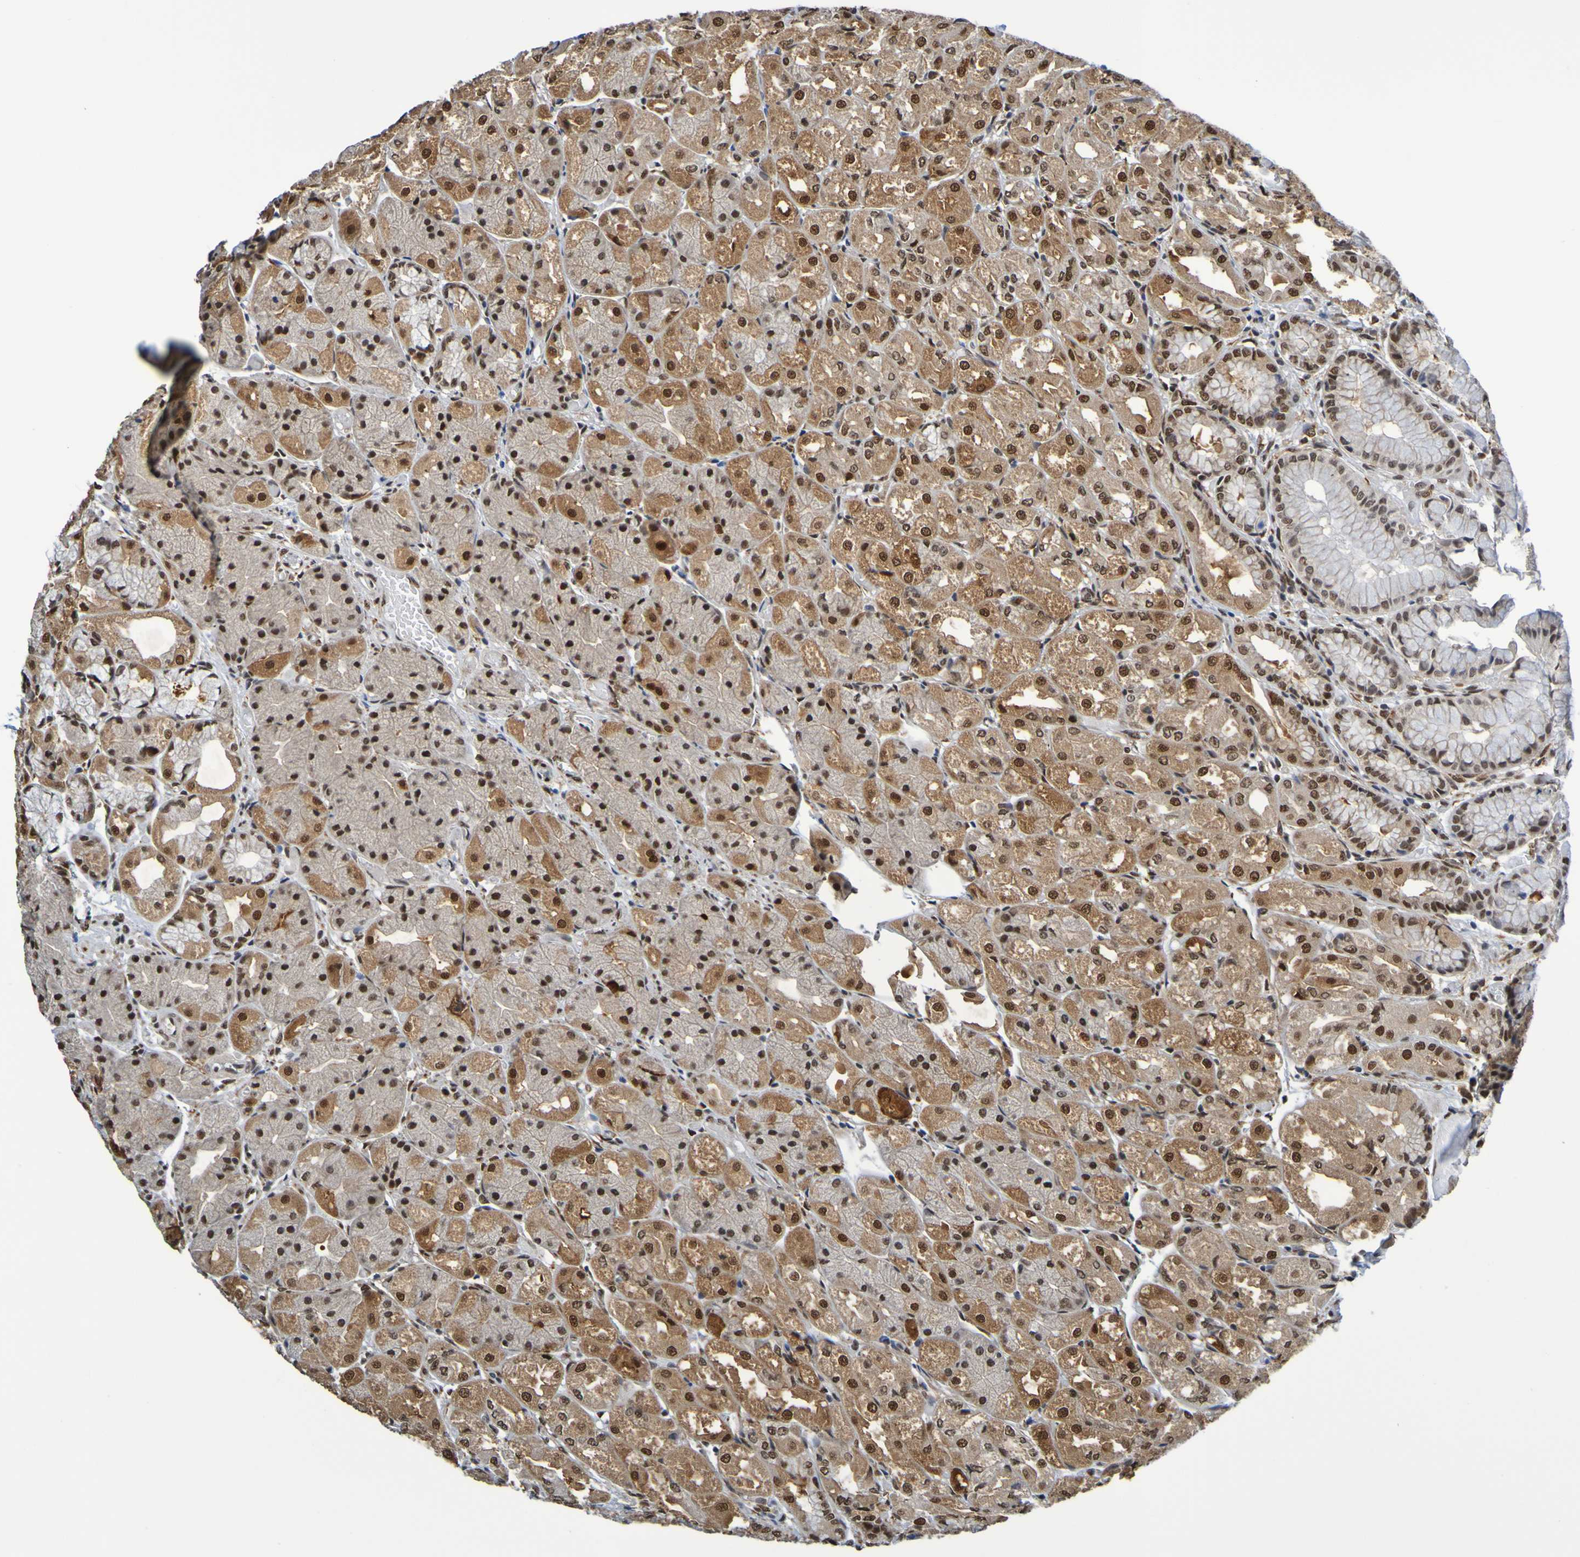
{"staining": {"intensity": "strong", "quantity": ">75%", "location": "cytoplasmic/membranous,nuclear"}, "tissue": "stomach", "cell_type": "Glandular cells", "image_type": "normal", "snomed": [{"axis": "morphology", "description": "Normal tissue, NOS"}, {"axis": "topography", "description": "Stomach, upper"}], "caption": "Glandular cells demonstrate high levels of strong cytoplasmic/membranous,nuclear staining in approximately >75% of cells in unremarkable stomach.", "gene": "HDAC2", "patient": {"sex": "male", "age": 72}}